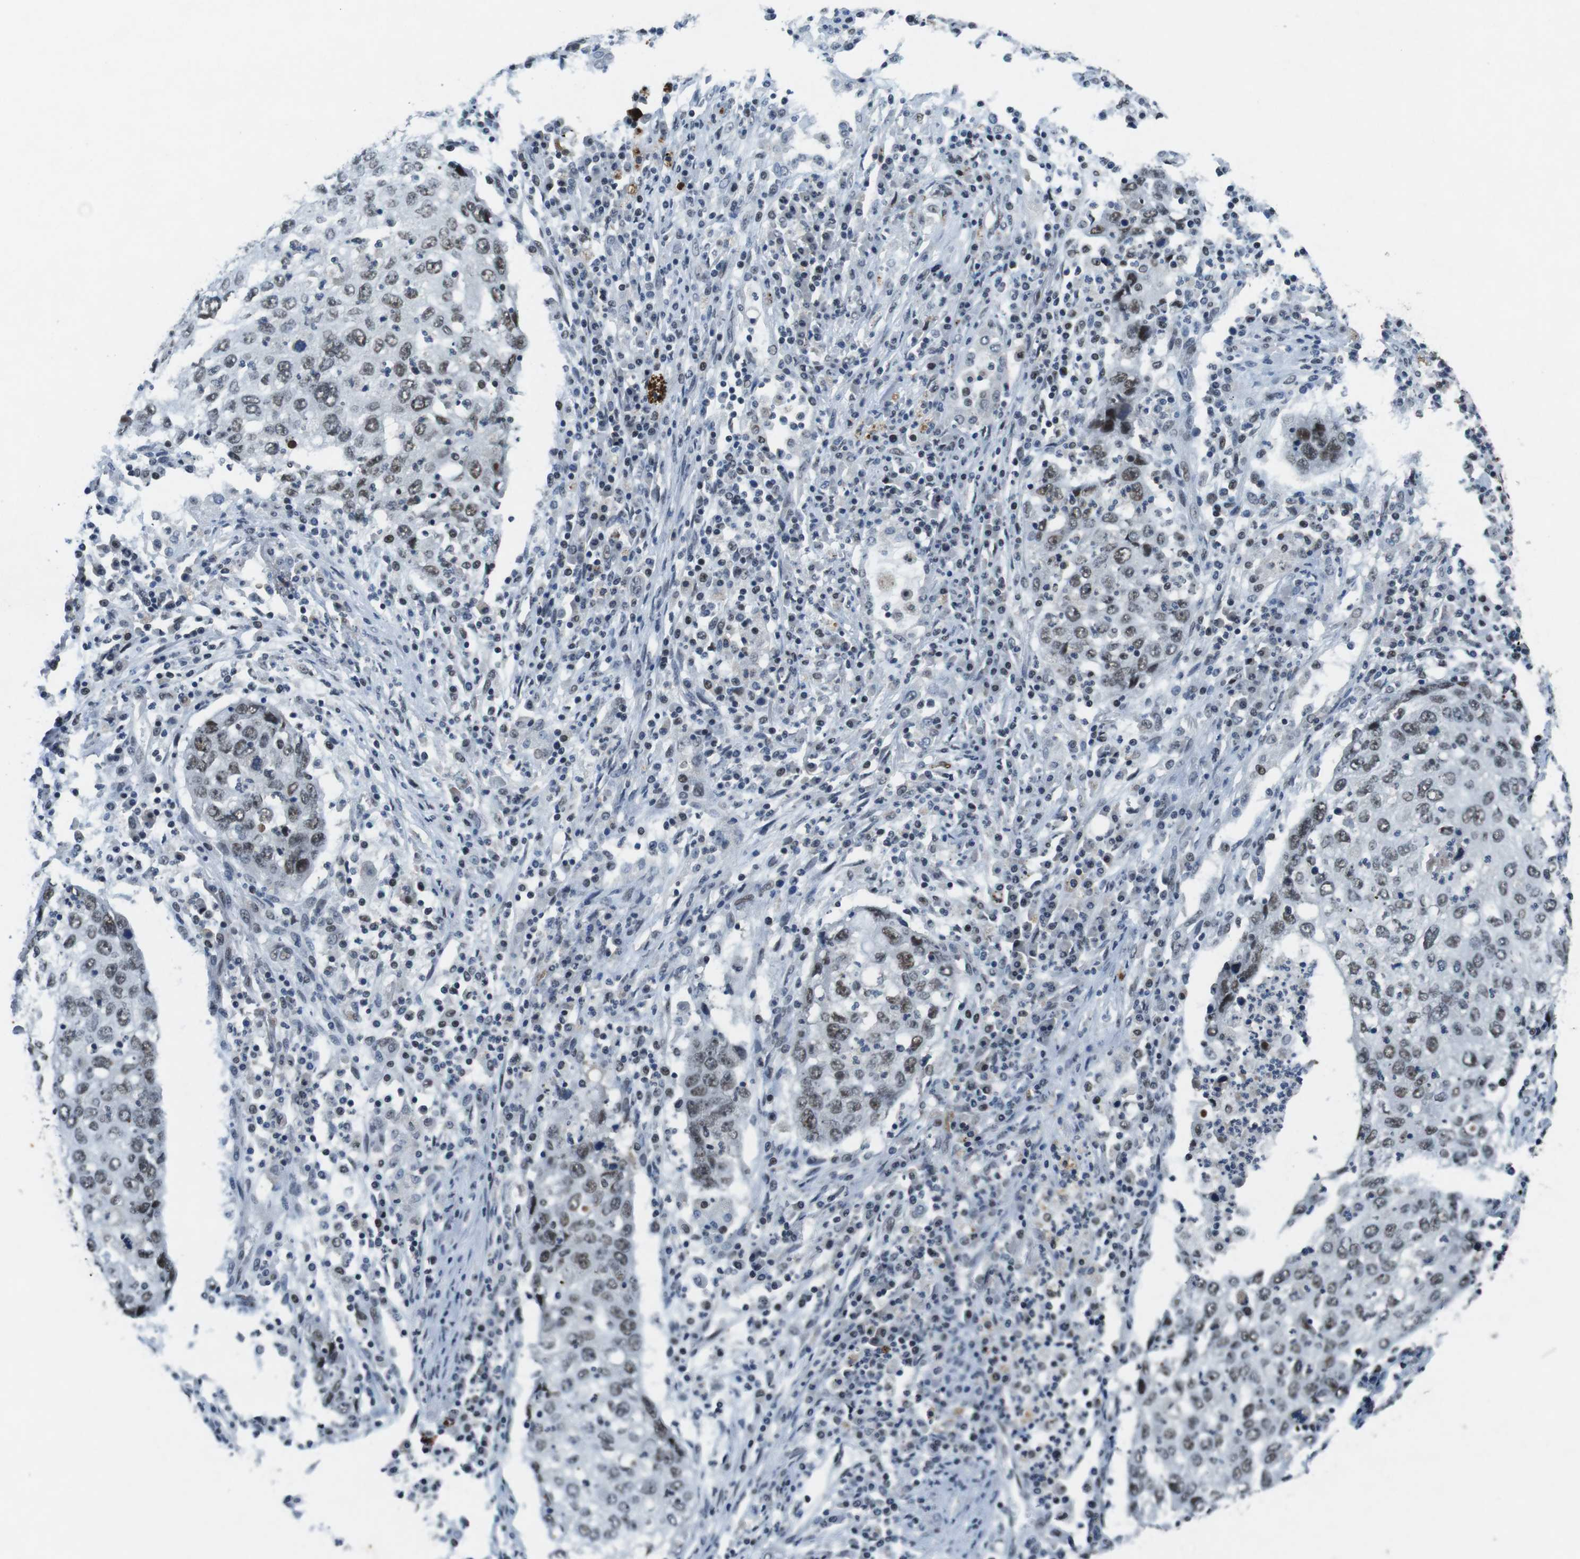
{"staining": {"intensity": "weak", "quantity": ">75%", "location": "nuclear"}, "tissue": "lung cancer", "cell_type": "Tumor cells", "image_type": "cancer", "snomed": [{"axis": "morphology", "description": "Squamous cell carcinoma, NOS"}, {"axis": "topography", "description": "Lung"}], "caption": "Immunohistochemistry of human lung cancer (squamous cell carcinoma) demonstrates low levels of weak nuclear expression in approximately >75% of tumor cells. (IHC, brightfield microscopy, high magnification).", "gene": "USP7", "patient": {"sex": "female", "age": 63}}